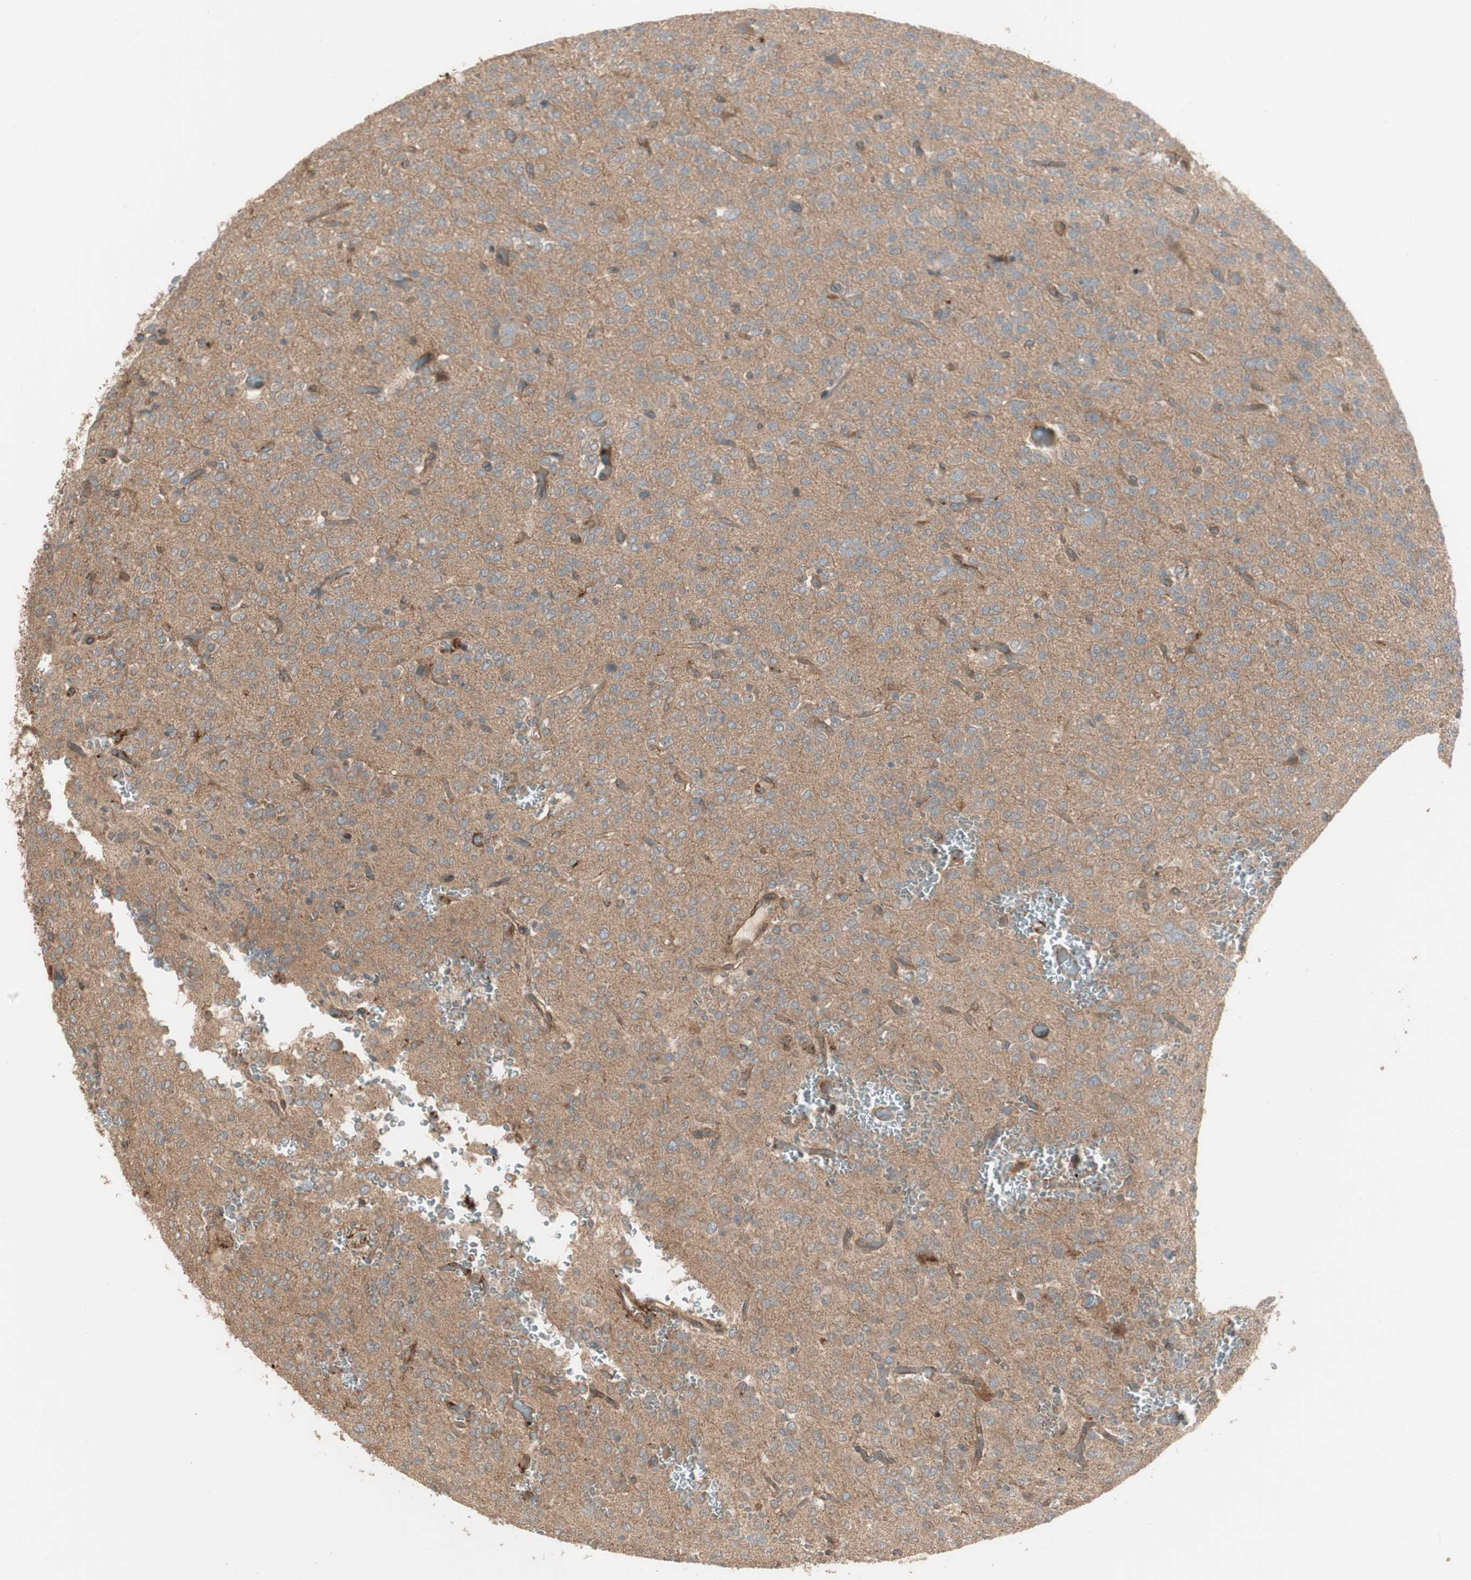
{"staining": {"intensity": "moderate", "quantity": "25%-75%", "location": "cytoplasmic/membranous"}, "tissue": "glioma", "cell_type": "Tumor cells", "image_type": "cancer", "snomed": [{"axis": "morphology", "description": "Glioma, malignant, Low grade"}, {"axis": "topography", "description": "Brain"}], "caption": "Glioma stained for a protein (brown) reveals moderate cytoplasmic/membranous positive expression in about 25%-75% of tumor cells.", "gene": "PRKG1", "patient": {"sex": "male", "age": 38}}